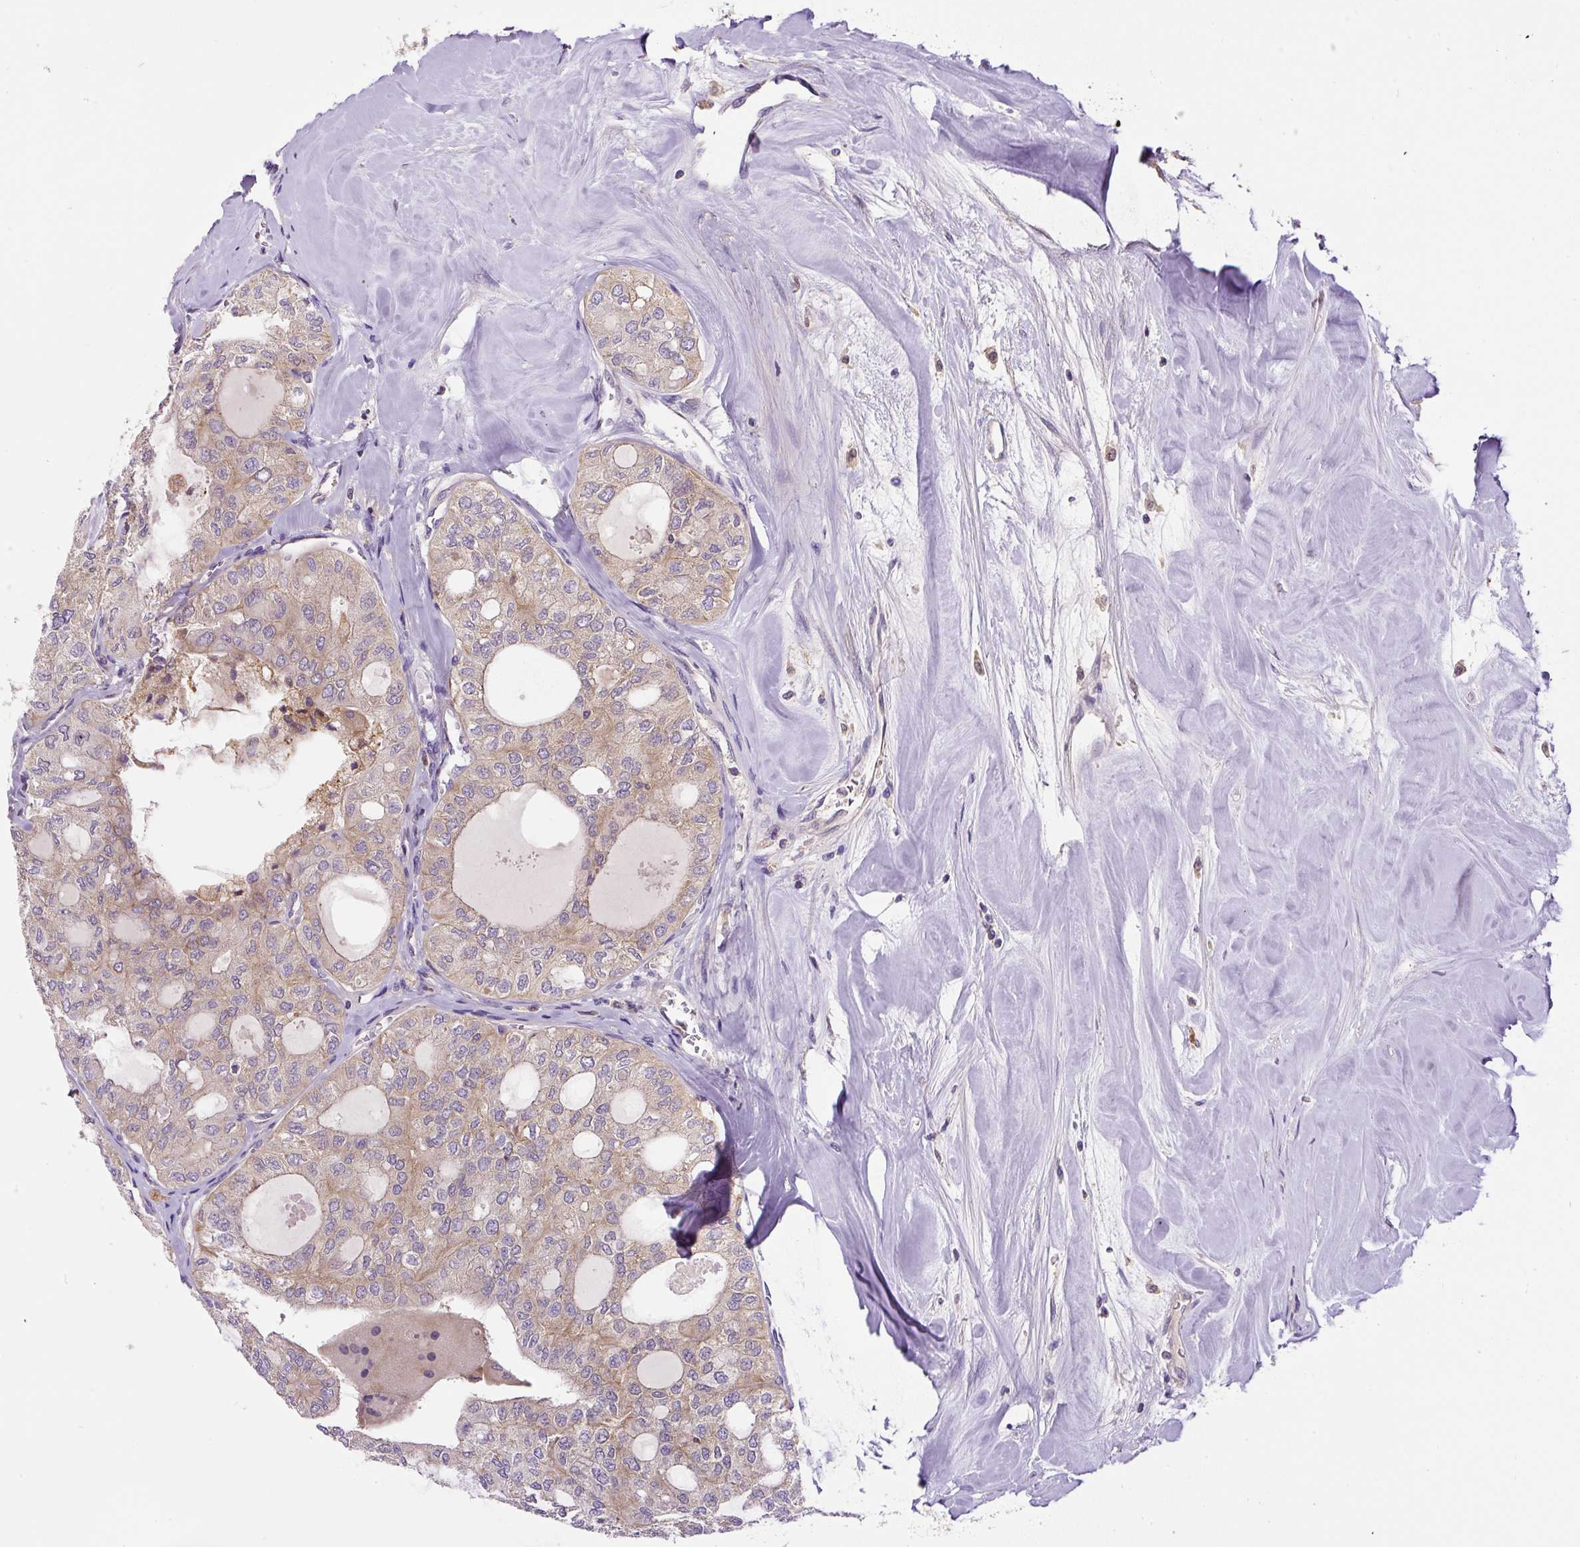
{"staining": {"intensity": "weak", "quantity": ">75%", "location": "cytoplasmic/membranous"}, "tissue": "thyroid cancer", "cell_type": "Tumor cells", "image_type": "cancer", "snomed": [{"axis": "morphology", "description": "Follicular adenoma carcinoma, NOS"}, {"axis": "topography", "description": "Thyroid gland"}], "caption": "An immunohistochemistry micrograph of neoplastic tissue is shown. Protein staining in brown labels weak cytoplasmic/membranous positivity in thyroid cancer (follicular adenoma carcinoma) within tumor cells.", "gene": "CCDC28A", "patient": {"sex": "male", "age": 75}}